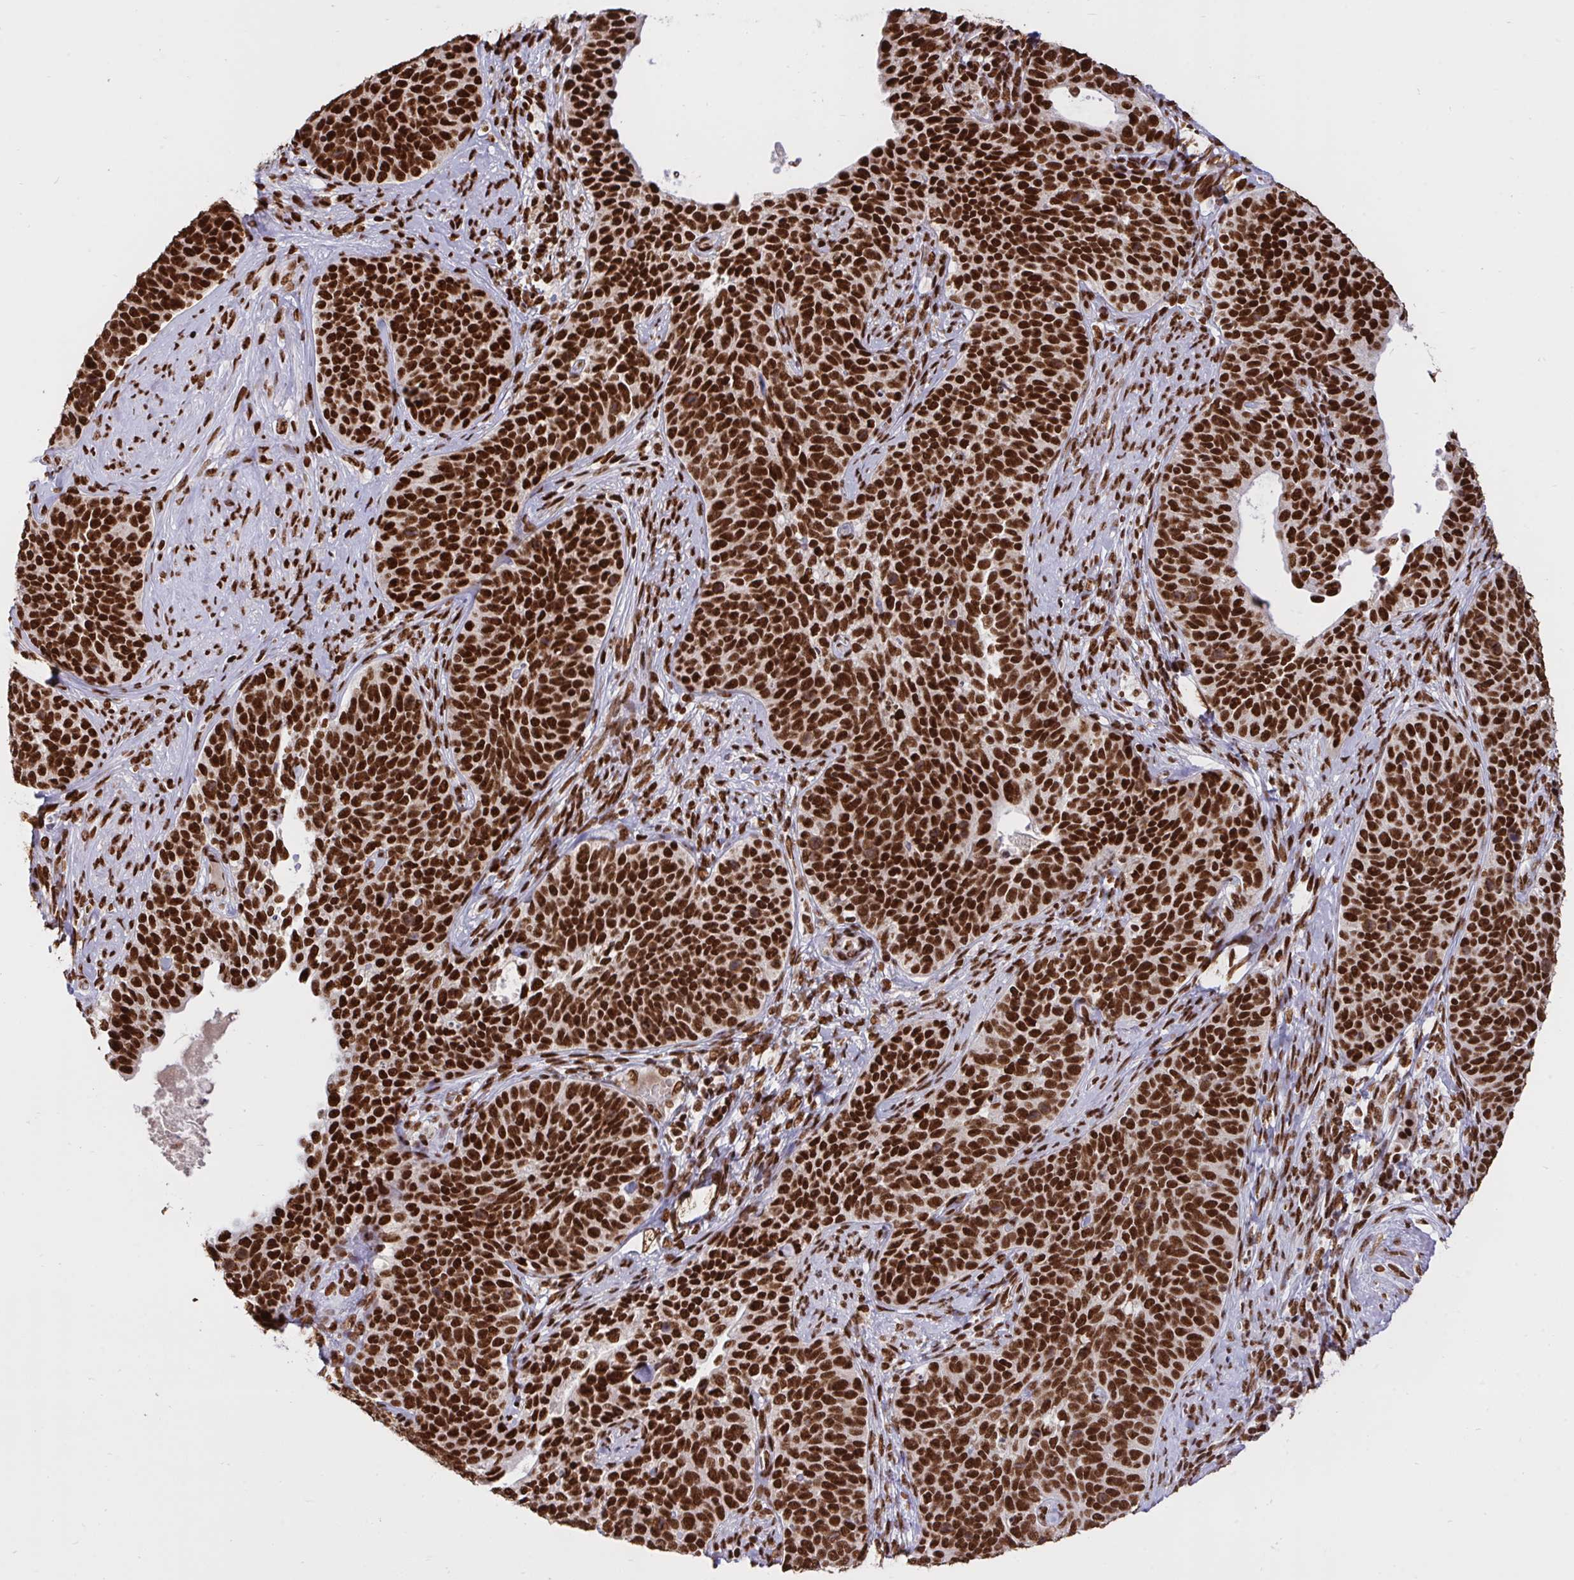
{"staining": {"intensity": "strong", "quantity": ">75%", "location": "nuclear"}, "tissue": "cervical cancer", "cell_type": "Tumor cells", "image_type": "cancer", "snomed": [{"axis": "morphology", "description": "Squamous cell carcinoma, NOS"}, {"axis": "topography", "description": "Cervix"}], "caption": "Squamous cell carcinoma (cervical) tissue demonstrates strong nuclear positivity in about >75% of tumor cells", "gene": "HNRNPL", "patient": {"sex": "female", "age": 69}}